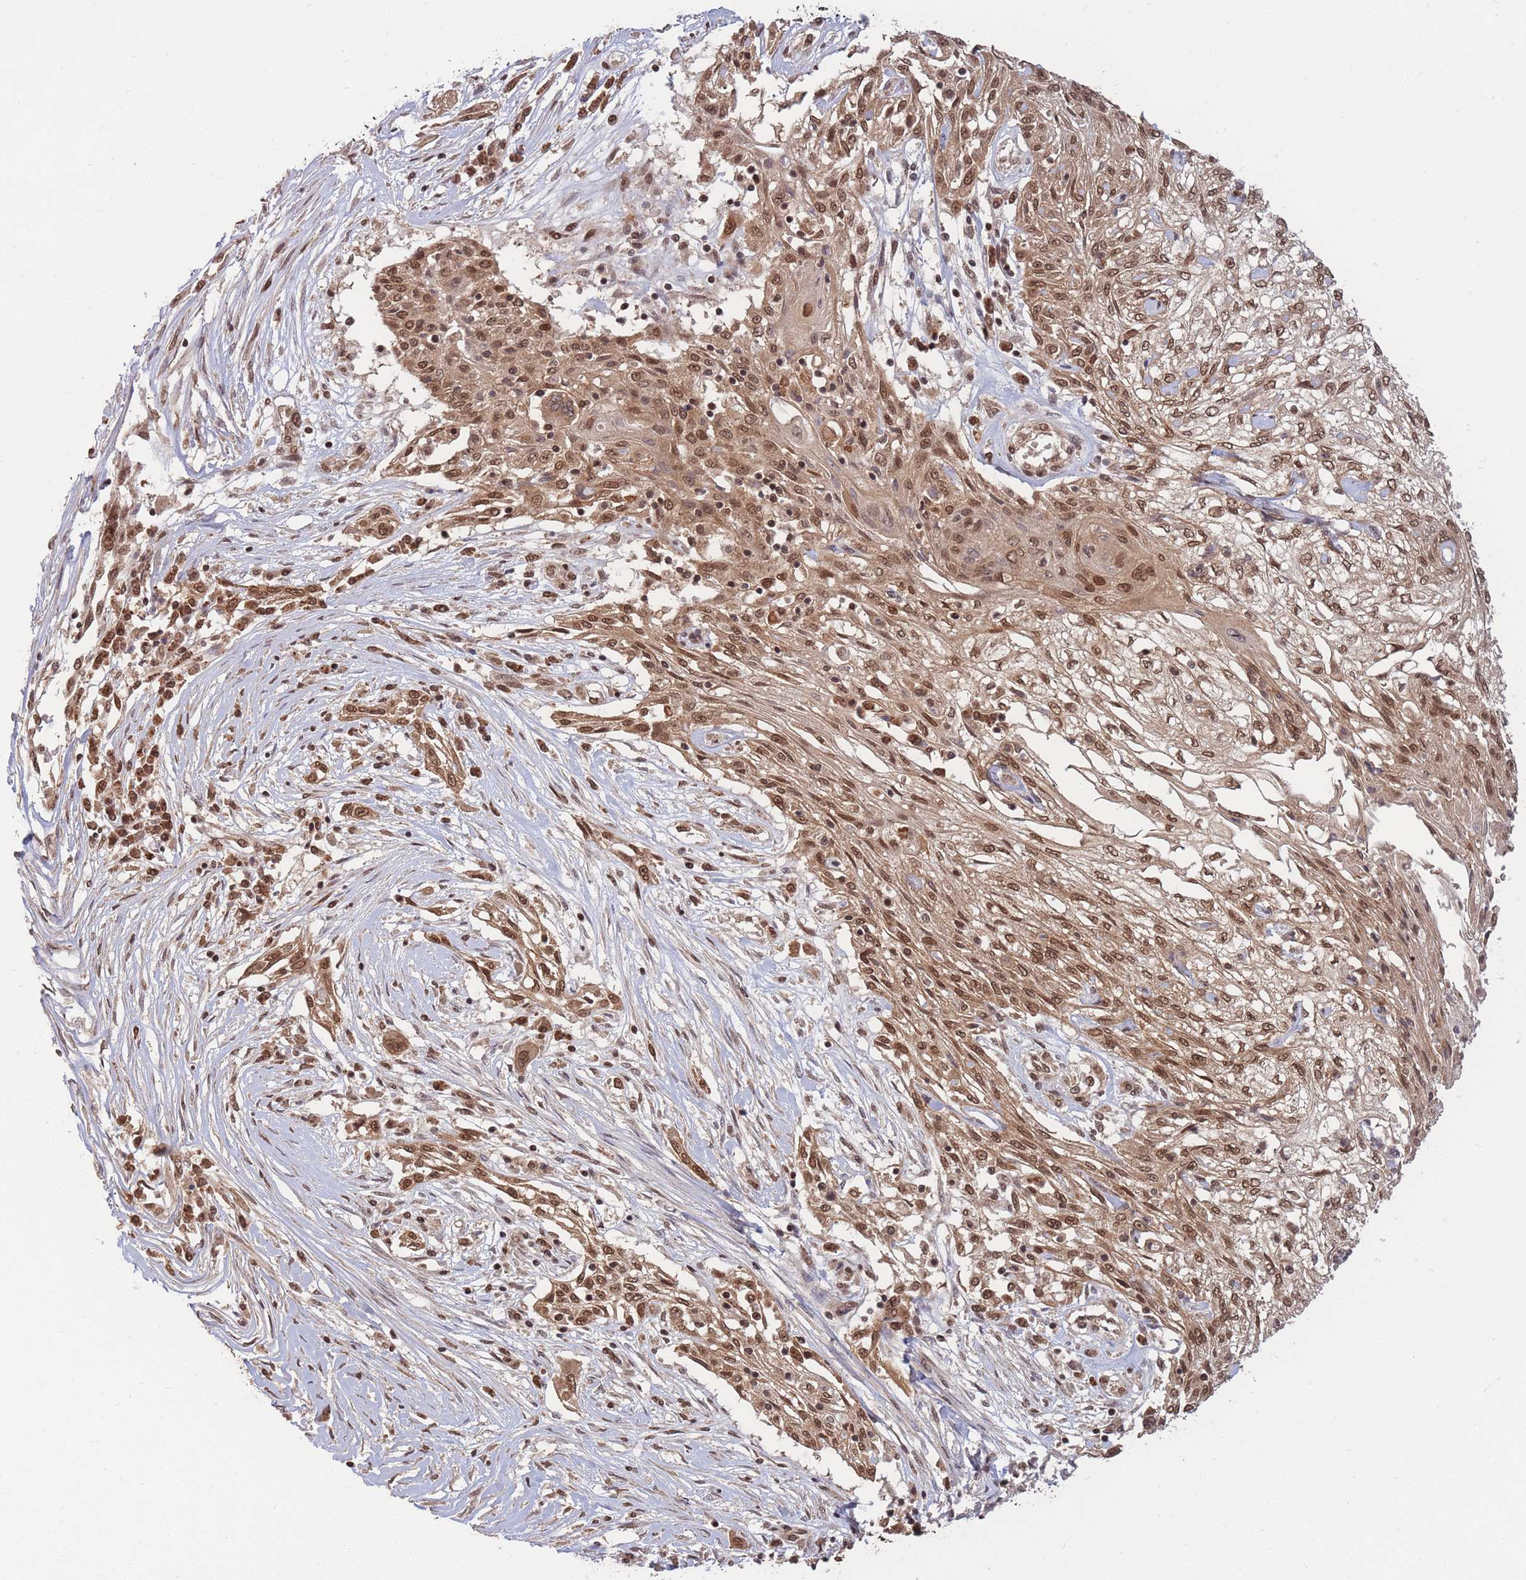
{"staining": {"intensity": "moderate", "quantity": ">75%", "location": "cytoplasmic/membranous,nuclear"}, "tissue": "skin cancer", "cell_type": "Tumor cells", "image_type": "cancer", "snomed": [{"axis": "morphology", "description": "Squamous cell carcinoma, NOS"}, {"axis": "morphology", "description": "Squamous cell carcinoma, metastatic, NOS"}, {"axis": "topography", "description": "Skin"}, {"axis": "topography", "description": "Lymph node"}], "caption": "Immunohistochemical staining of skin cancer (metastatic squamous cell carcinoma) demonstrates medium levels of moderate cytoplasmic/membranous and nuclear protein positivity in approximately >75% of tumor cells.", "gene": "SRA1", "patient": {"sex": "male", "age": 75}}